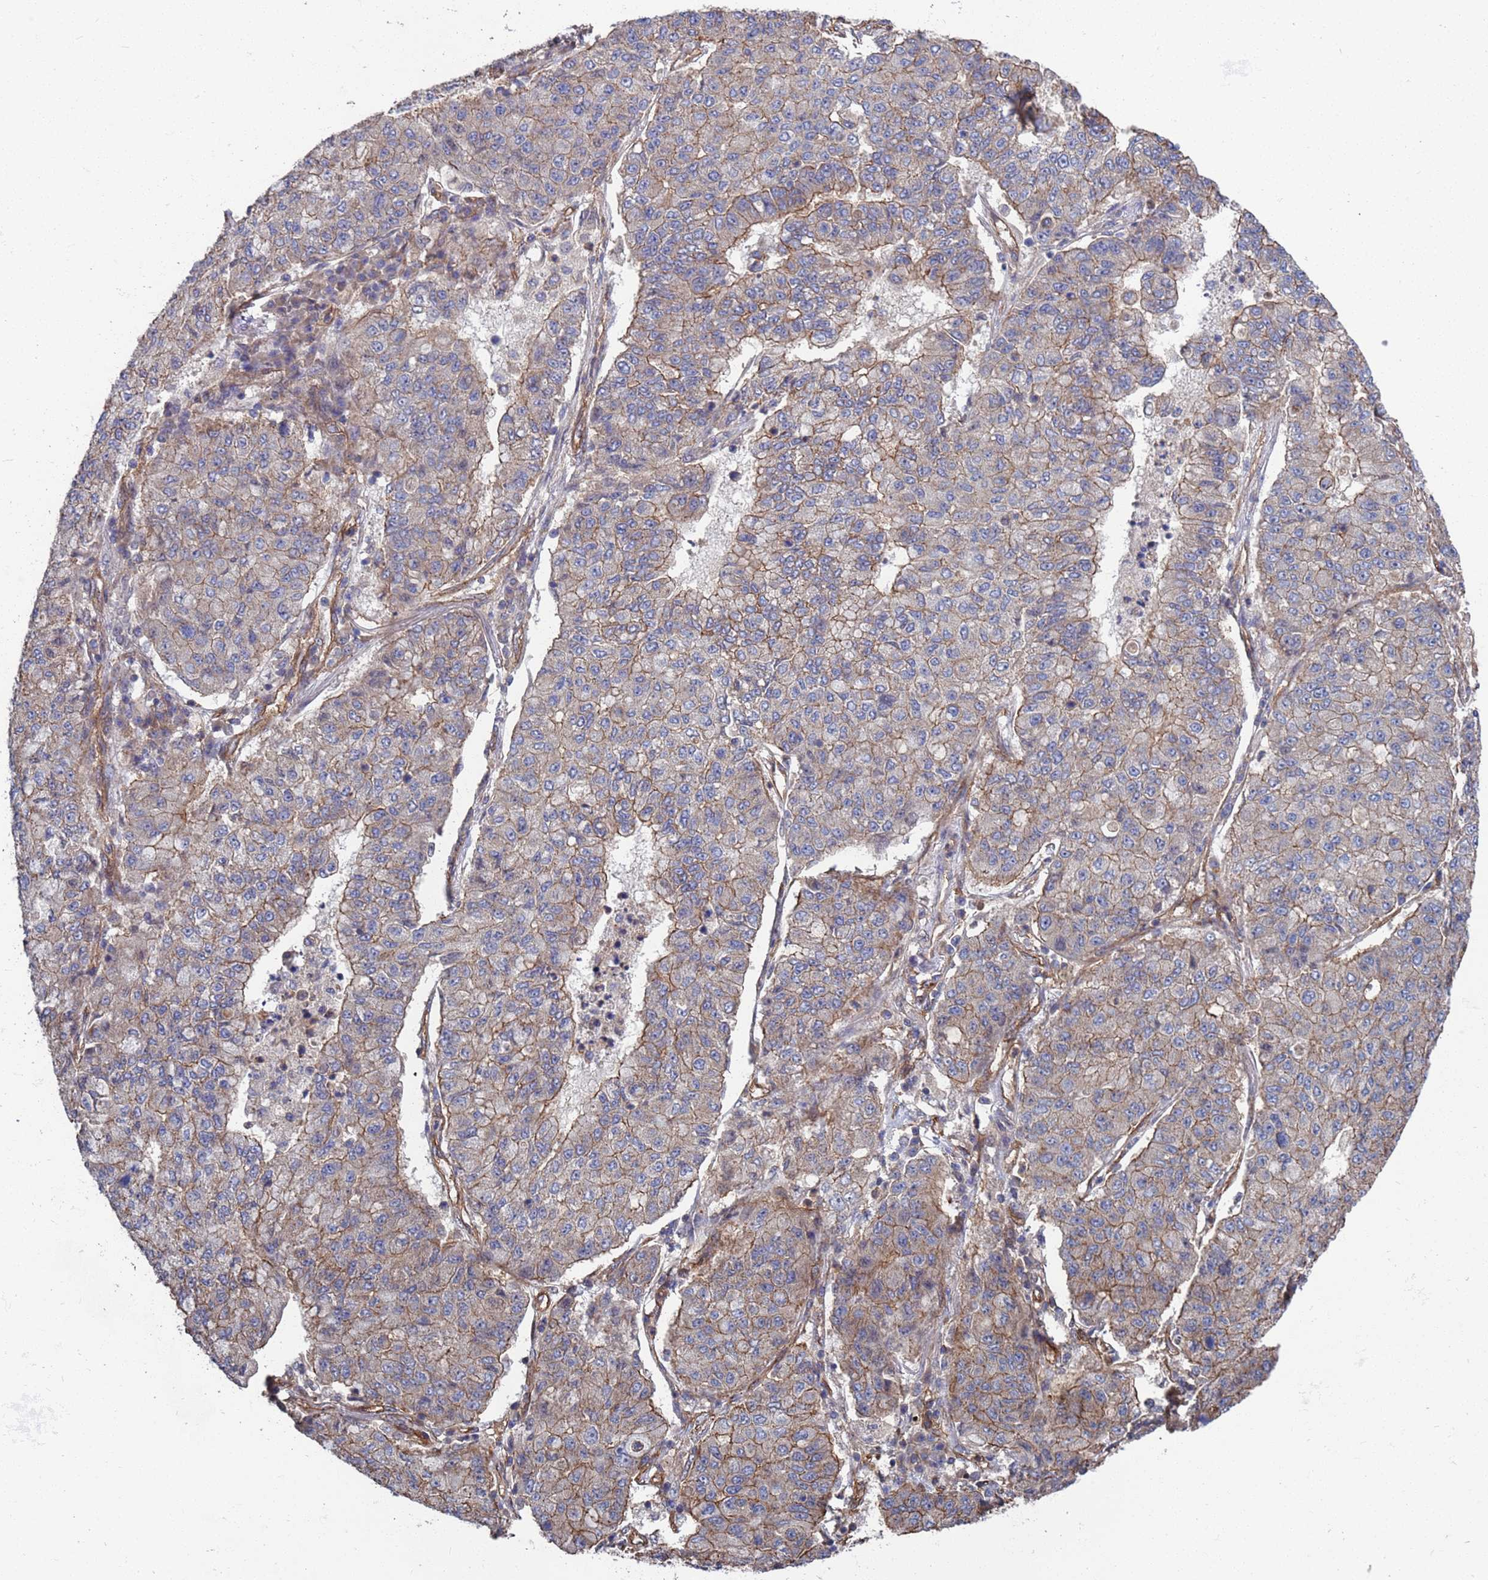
{"staining": {"intensity": "weak", "quantity": "25%-75%", "location": "cytoplasmic/membranous"}, "tissue": "lung cancer", "cell_type": "Tumor cells", "image_type": "cancer", "snomed": [{"axis": "morphology", "description": "Squamous cell carcinoma, NOS"}, {"axis": "topography", "description": "Lung"}], "caption": "Immunohistochemical staining of lung cancer (squamous cell carcinoma) exhibits low levels of weak cytoplasmic/membranous protein expression in approximately 25%-75% of tumor cells.", "gene": "NDUFAF6", "patient": {"sex": "male", "age": 74}}